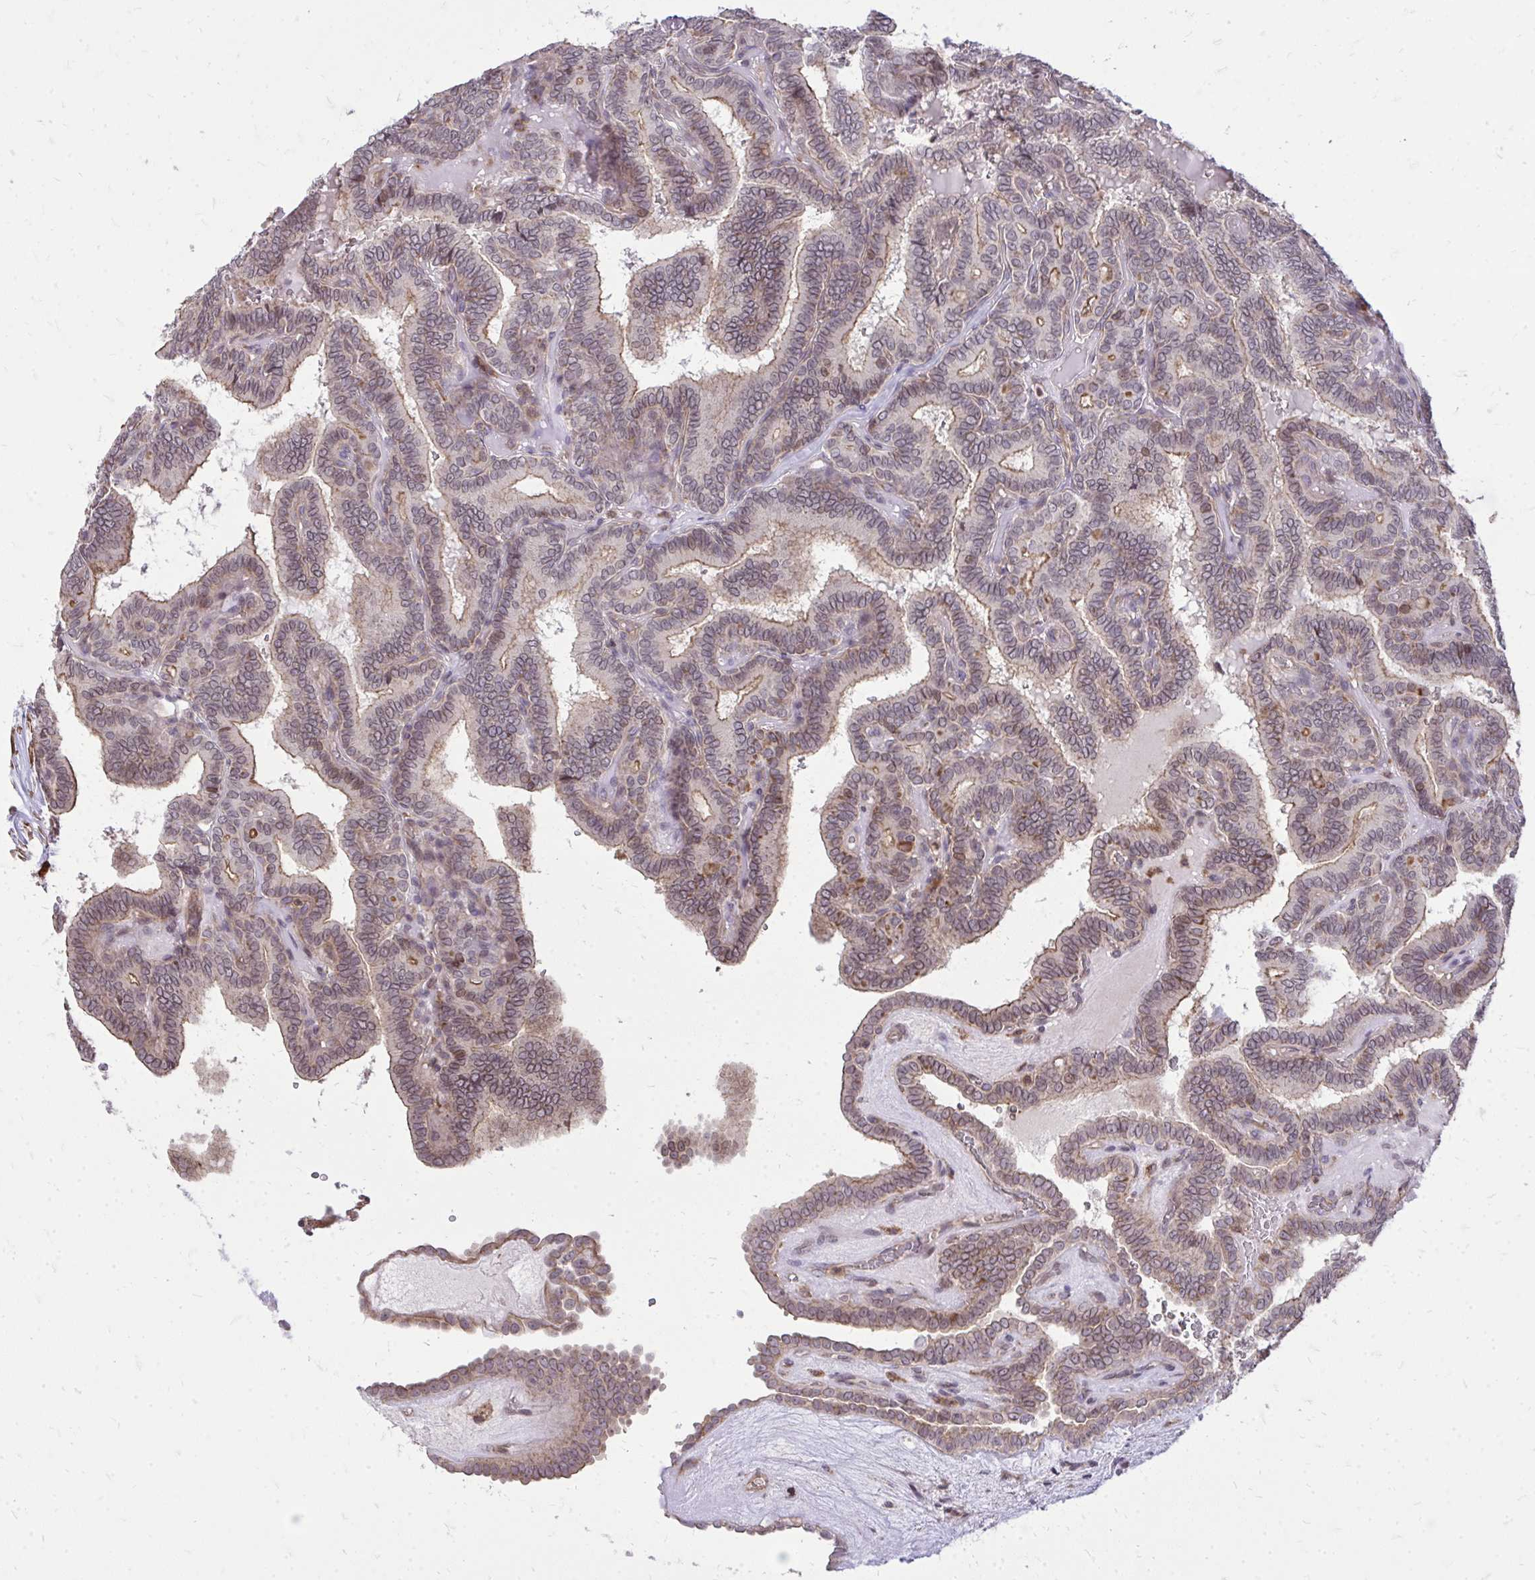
{"staining": {"intensity": "moderate", "quantity": "25%-75%", "location": "cytoplasmic/membranous,nuclear"}, "tissue": "thyroid cancer", "cell_type": "Tumor cells", "image_type": "cancer", "snomed": [{"axis": "morphology", "description": "Papillary adenocarcinoma, NOS"}, {"axis": "topography", "description": "Thyroid gland"}], "caption": "This image displays papillary adenocarcinoma (thyroid) stained with immunohistochemistry (IHC) to label a protein in brown. The cytoplasmic/membranous and nuclear of tumor cells show moderate positivity for the protein. Nuclei are counter-stained blue.", "gene": "SLC7A5", "patient": {"sex": "female", "age": 21}}